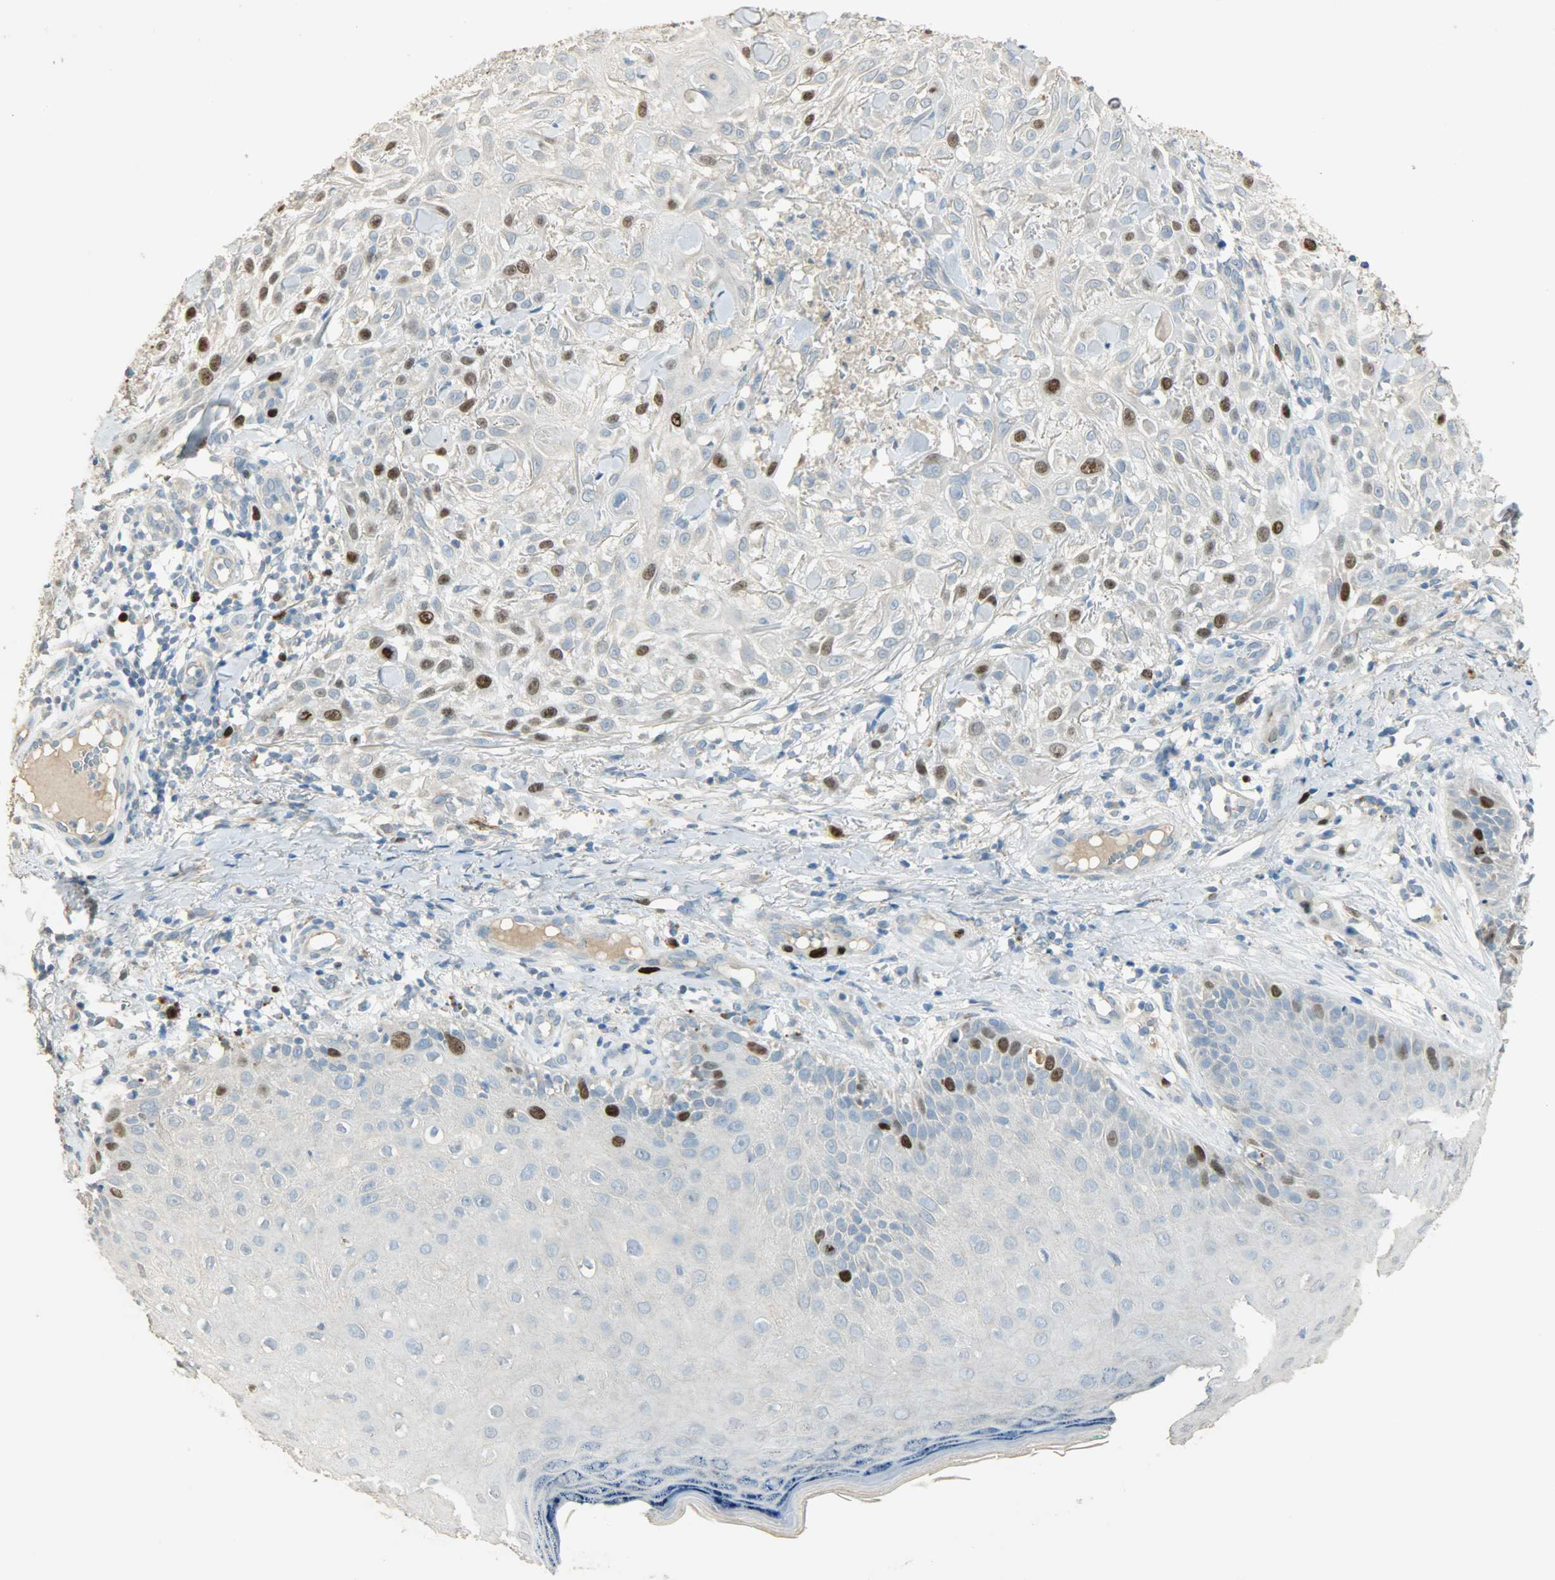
{"staining": {"intensity": "strong", "quantity": "<25%", "location": "nuclear"}, "tissue": "skin cancer", "cell_type": "Tumor cells", "image_type": "cancer", "snomed": [{"axis": "morphology", "description": "Squamous cell carcinoma, NOS"}, {"axis": "topography", "description": "Skin"}], "caption": "Protein expression analysis of human skin squamous cell carcinoma reveals strong nuclear expression in approximately <25% of tumor cells.", "gene": "TPX2", "patient": {"sex": "female", "age": 42}}